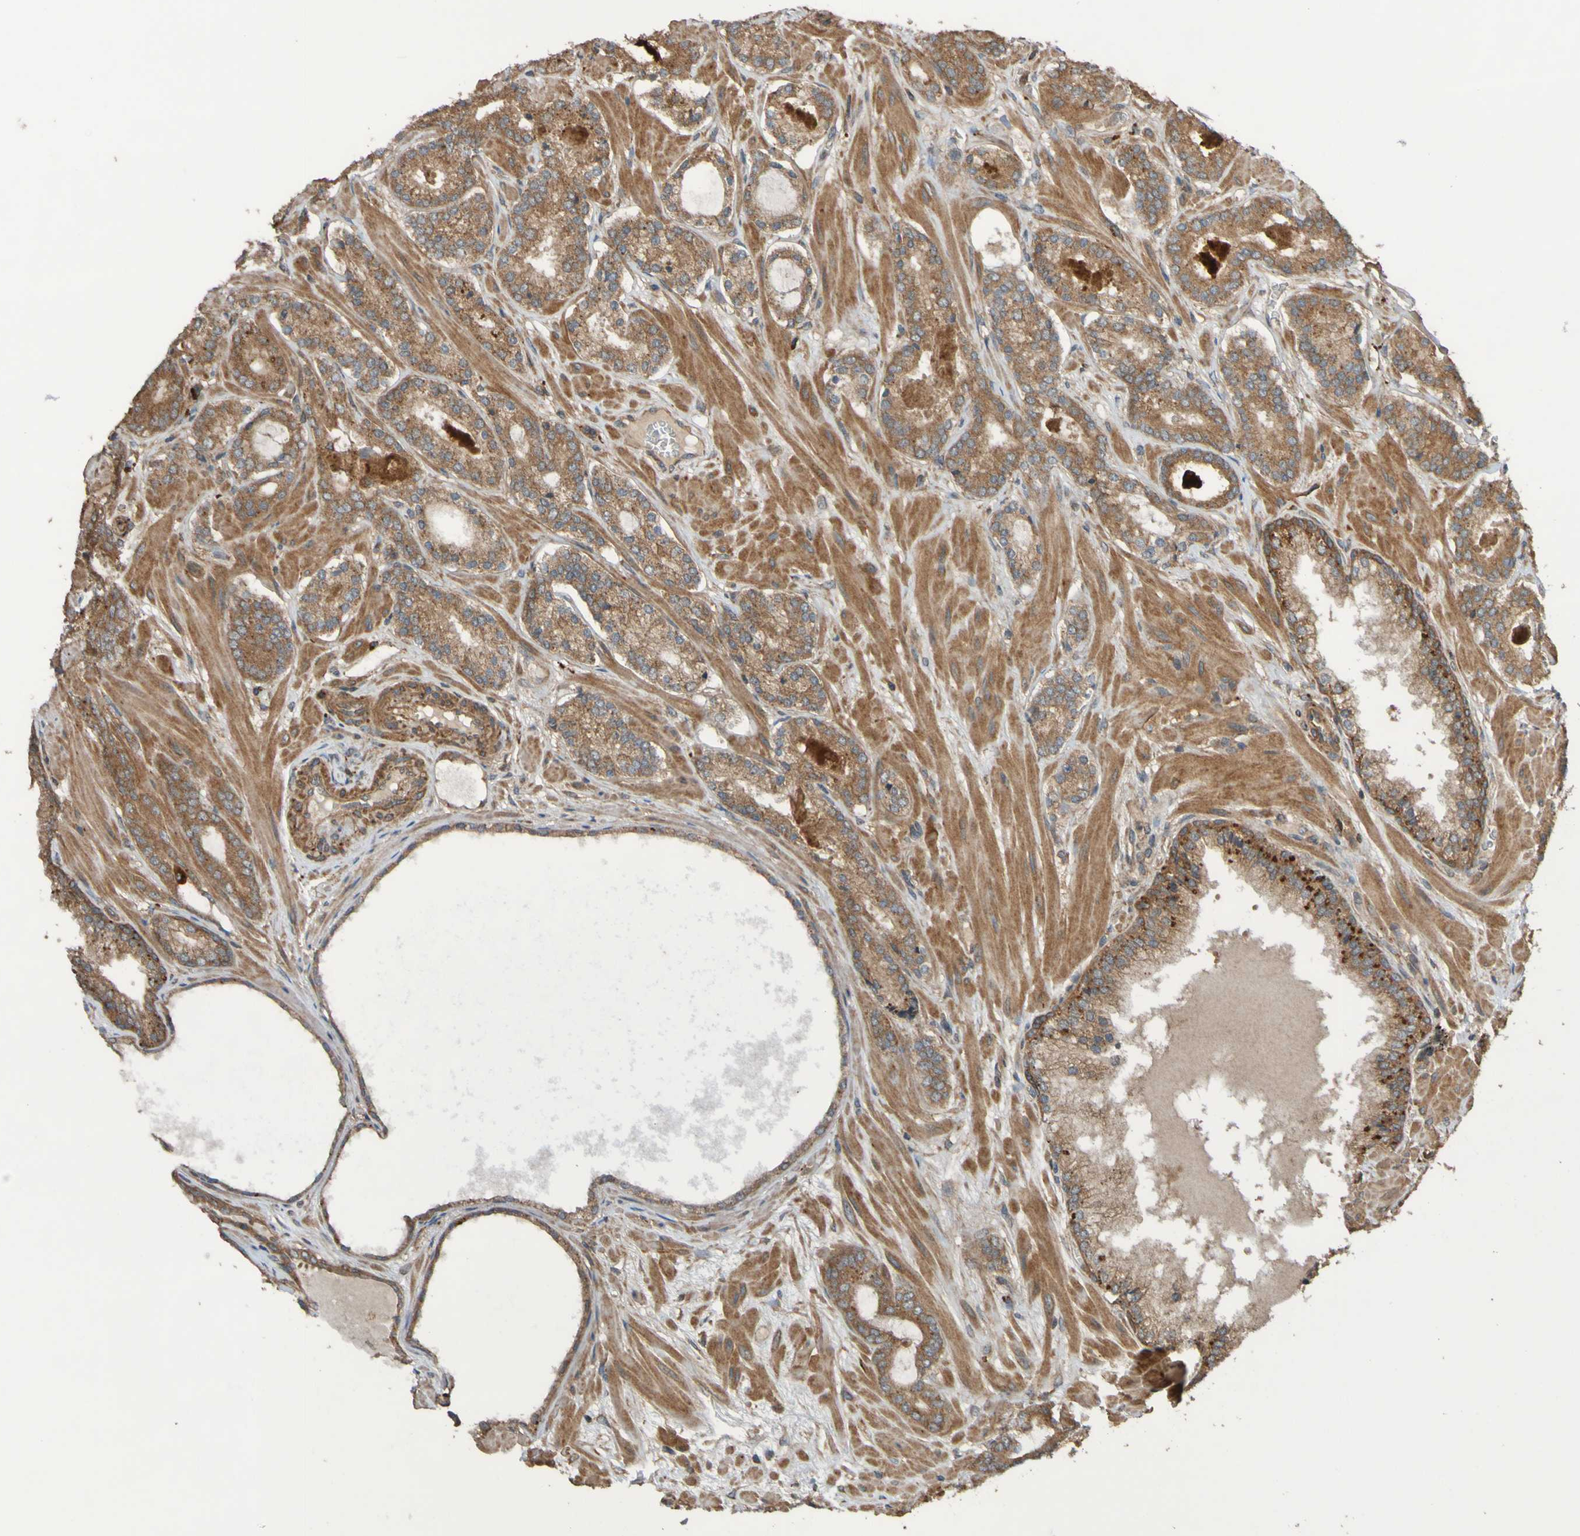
{"staining": {"intensity": "moderate", "quantity": ">75%", "location": "cytoplasmic/membranous"}, "tissue": "prostate cancer", "cell_type": "Tumor cells", "image_type": "cancer", "snomed": [{"axis": "morphology", "description": "Adenocarcinoma, Low grade"}, {"axis": "topography", "description": "Prostate"}], "caption": "Protein staining by IHC shows moderate cytoplasmic/membranous expression in approximately >75% of tumor cells in prostate cancer (adenocarcinoma (low-grade)). The staining was performed using DAB (3,3'-diaminobenzidine) to visualize the protein expression in brown, while the nuclei were stained in blue with hematoxylin (Magnification: 20x).", "gene": "UCN", "patient": {"sex": "male", "age": 63}}